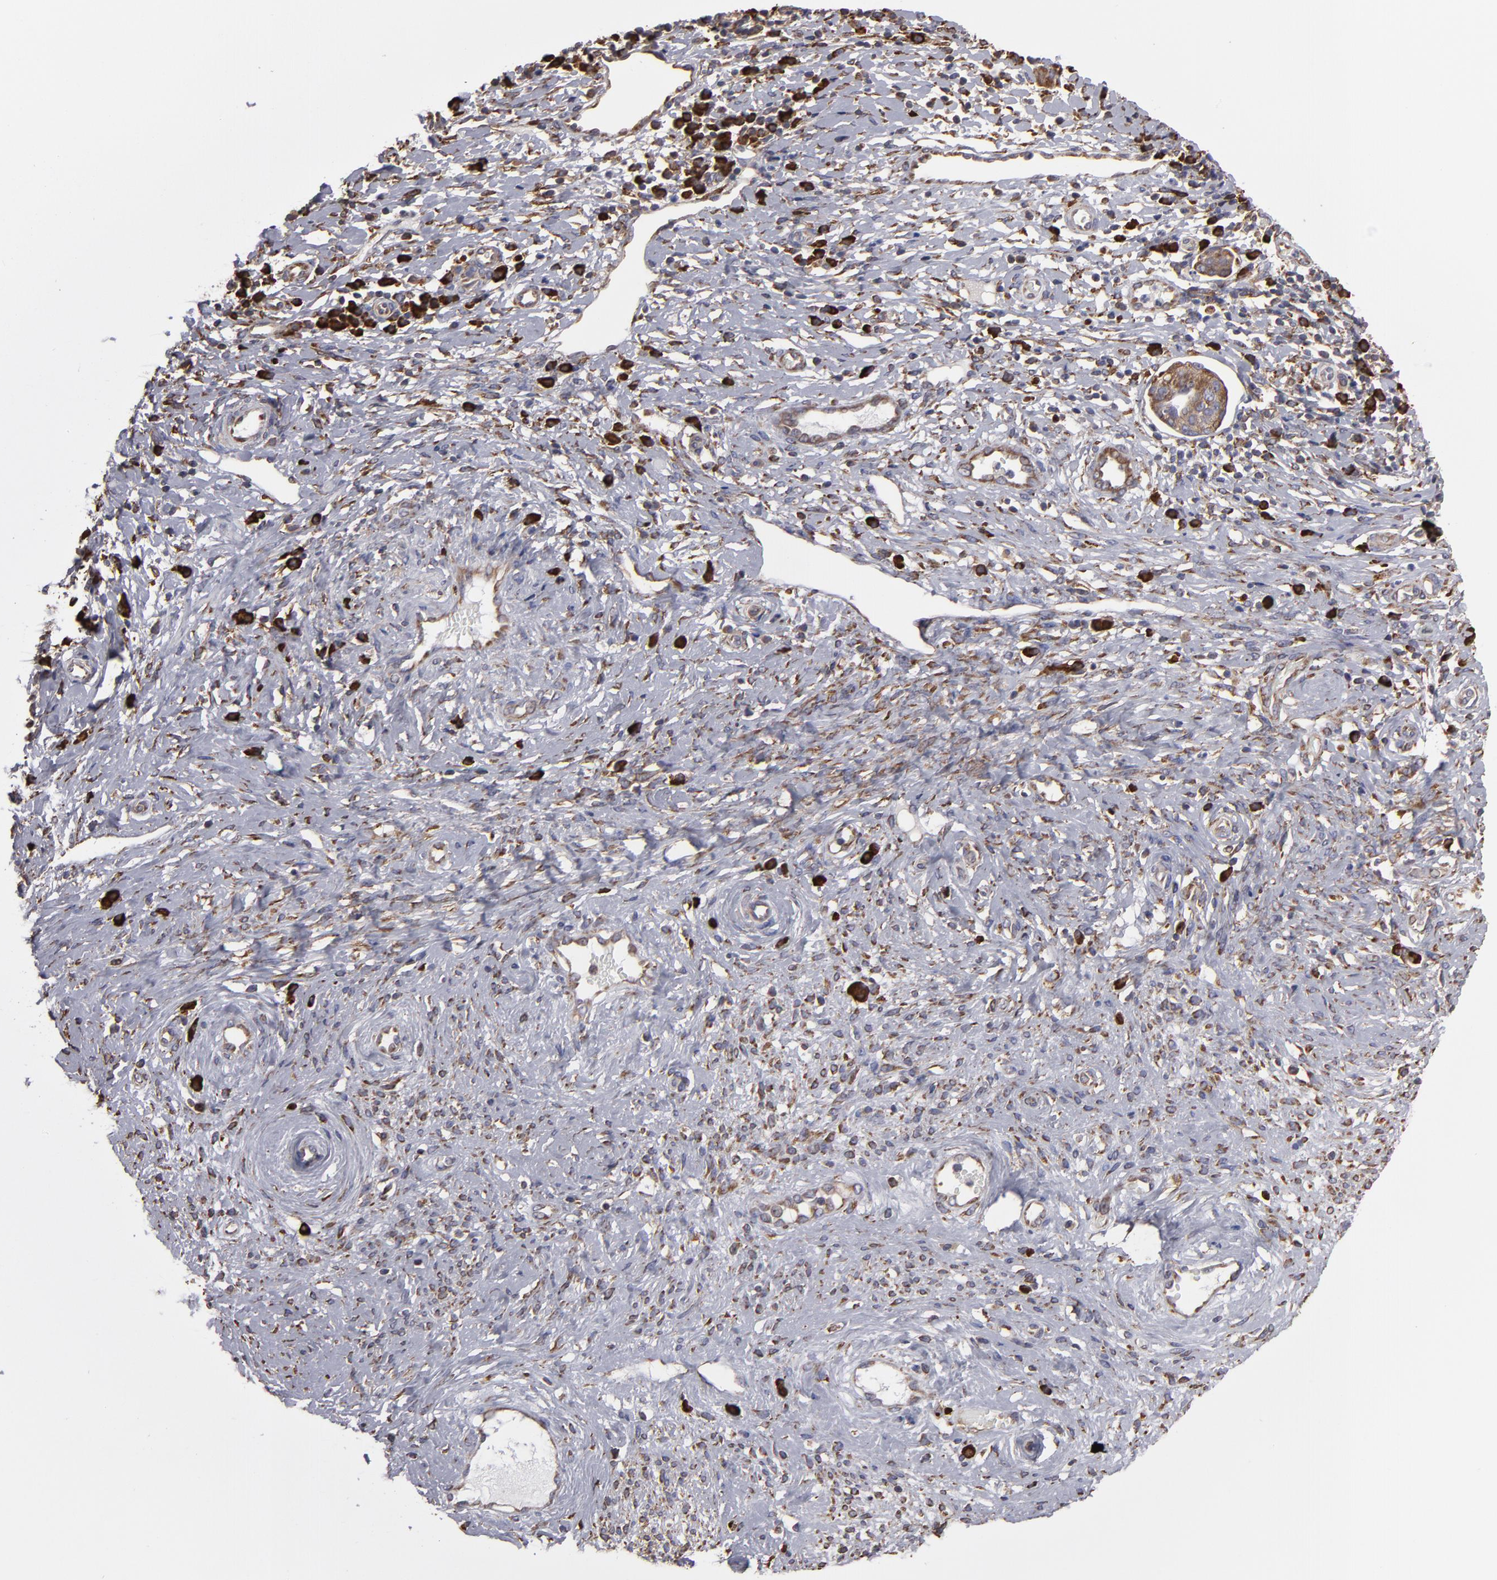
{"staining": {"intensity": "moderate", "quantity": ">75%", "location": "cytoplasmic/membranous"}, "tissue": "cervical cancer", "cell_type": "Tumor cells", "image_type": "cancer", "snomed": [{"axis": "morphology", "description": "Normal tissue, NOS"}, {"axis": "morphology", "description": "Squamous cell carcinoma, NOS"}, {"axis": "topography", "description": "Cervix"}], "caption": "Immunohistochemistry (IHC) of cervical cancer demonstrates medium levels of moderate cytoplasmic/membranous expression in about >75% of tumor cells.", "gene": "SND1", "patient": {"sex": "female", "age": 39}}